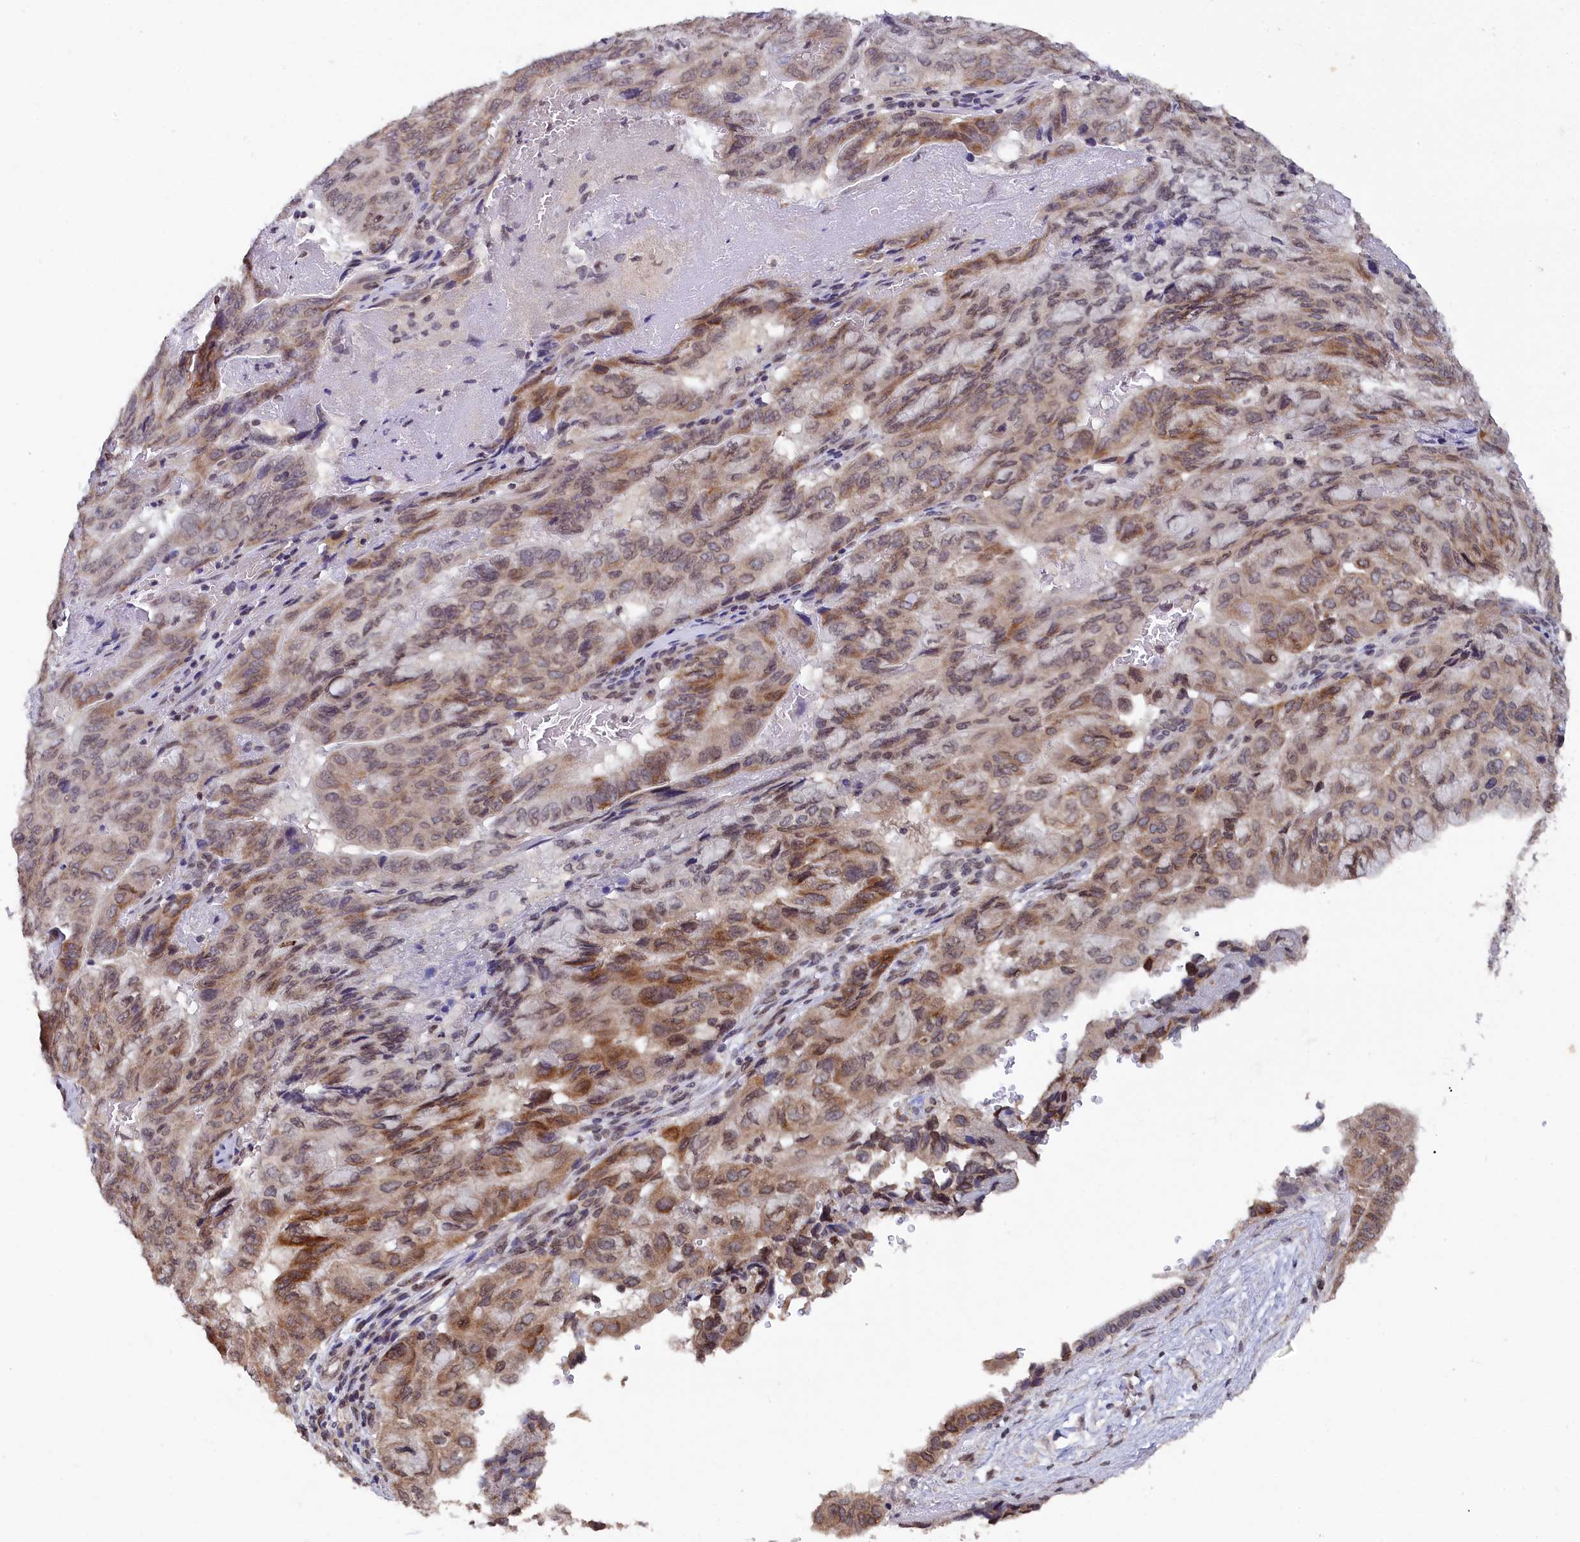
{"staining": {"intensity": "moderate", "quantity": "25%-75%", "location": "cytoplasmic/membranous,nuclear"}, "tissue": "pancreatic cancer", "cell_type": "Tumor cells", "image_type": "cancer", "snomed": [{"axis": "morphology", "description": "Adenocarcinoma, NOS"}, {"axis": "topography", "description": "Pancreas"}], "caption": "Brown immunohistochemical staining in pancreatic adenocarcinoma demonstrates moderate cytoplasmic/membranous and nuclear positivity in approximately 25%-75% of tumor cells.", "gene": "ANKEF1", "patient": {"sex": "male", "age": 51}}